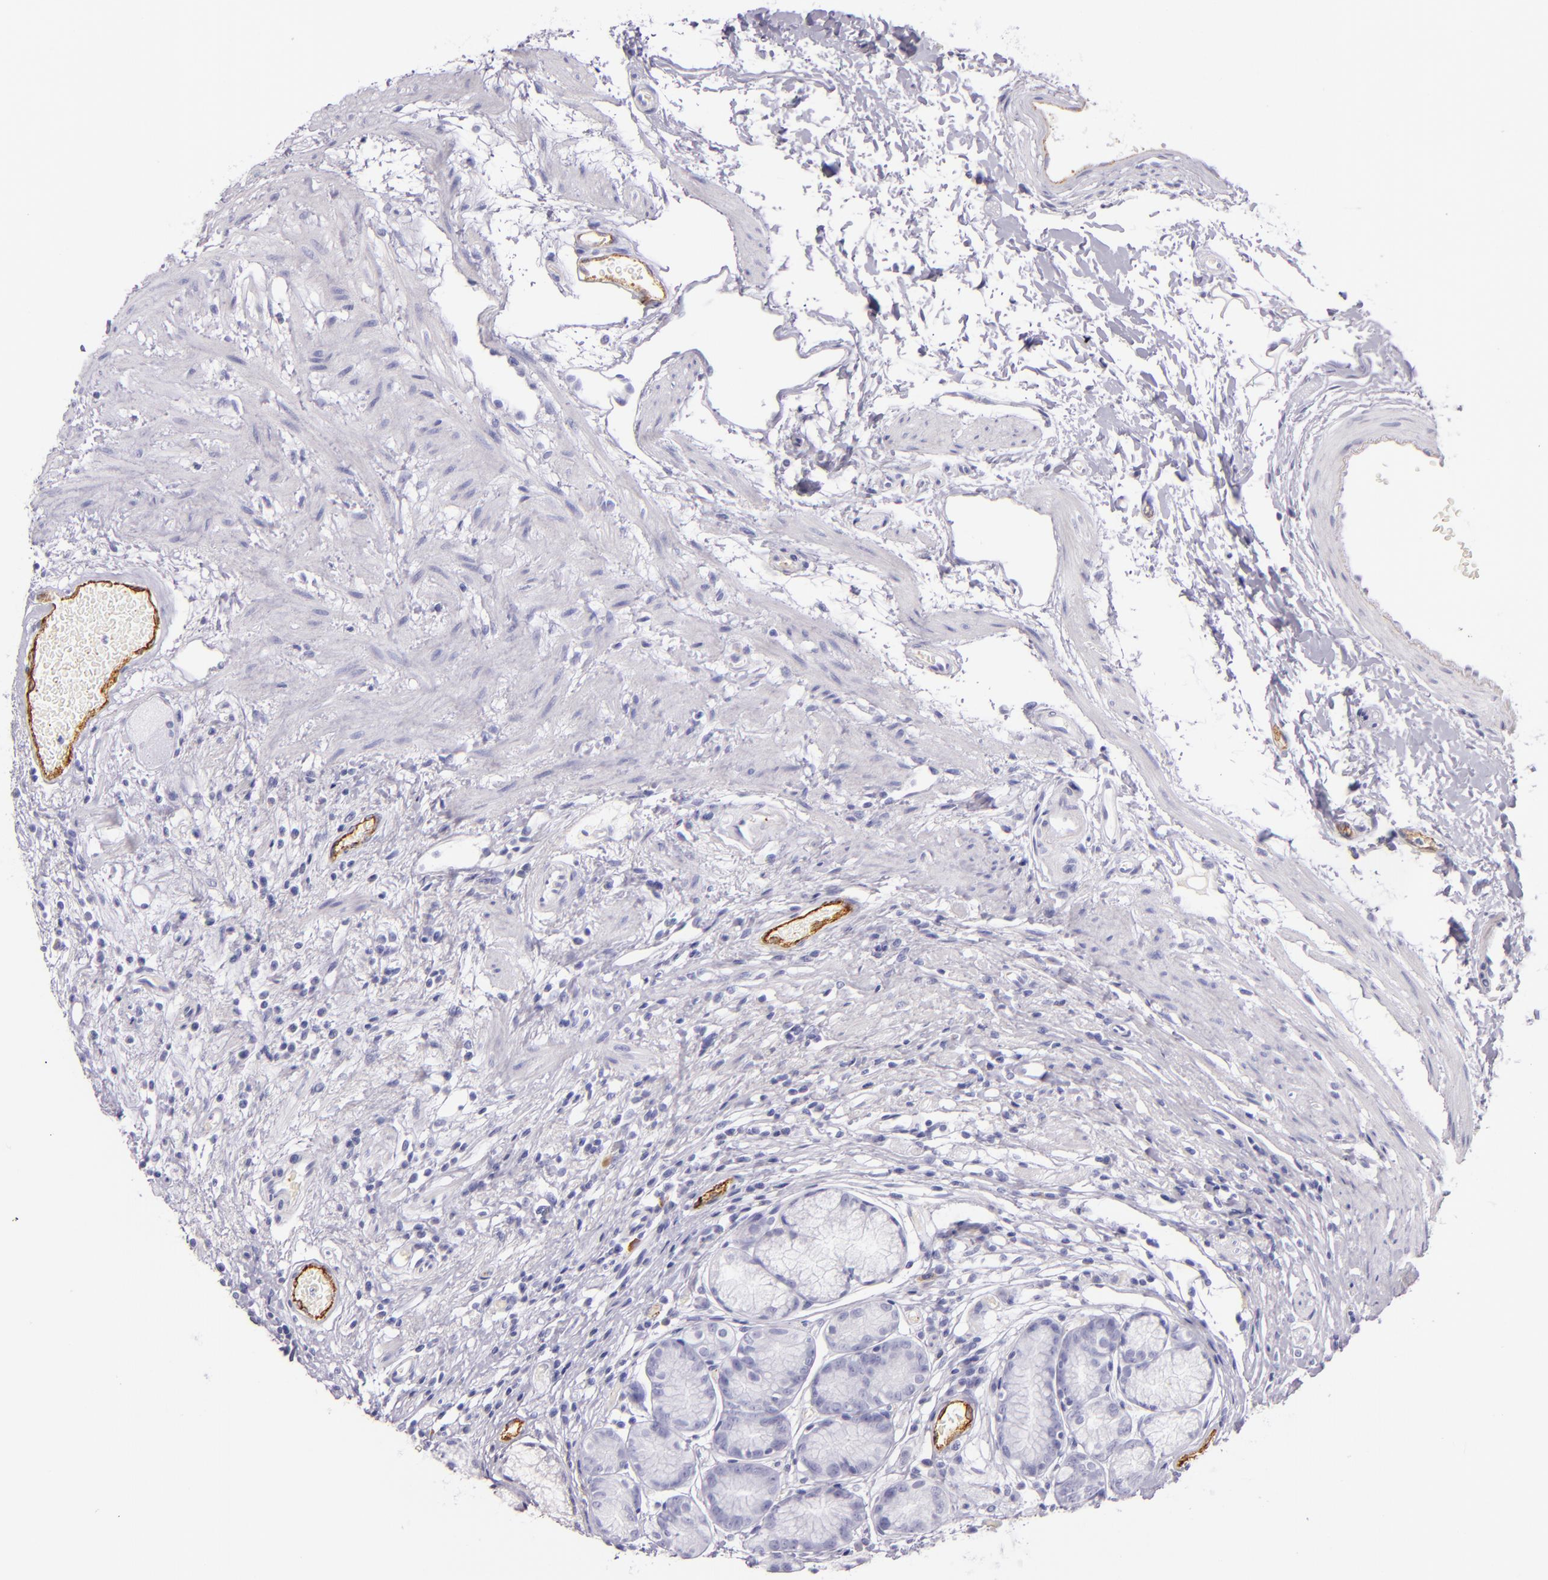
{"staining": {"intensity": "negative", "quantity": "none", "location": "none"}, "tissue": "stomach", "cell_type": "Glandular cells", "image_type": "normal", "snomed": [{"axis": "morphology", "description": "Normal tissue, NOS"}, {"axis": "morphology", "description": "Inflammation, NOS"}, {"axis": "topography", "description": "Stomach, lower"}], "caption": "Stomach stained for a protein using immunohistochemistry (IHC) reveals no staining glandular cells.", "gene": "SELP", "patient": {"sex": "male", "age": 59}}